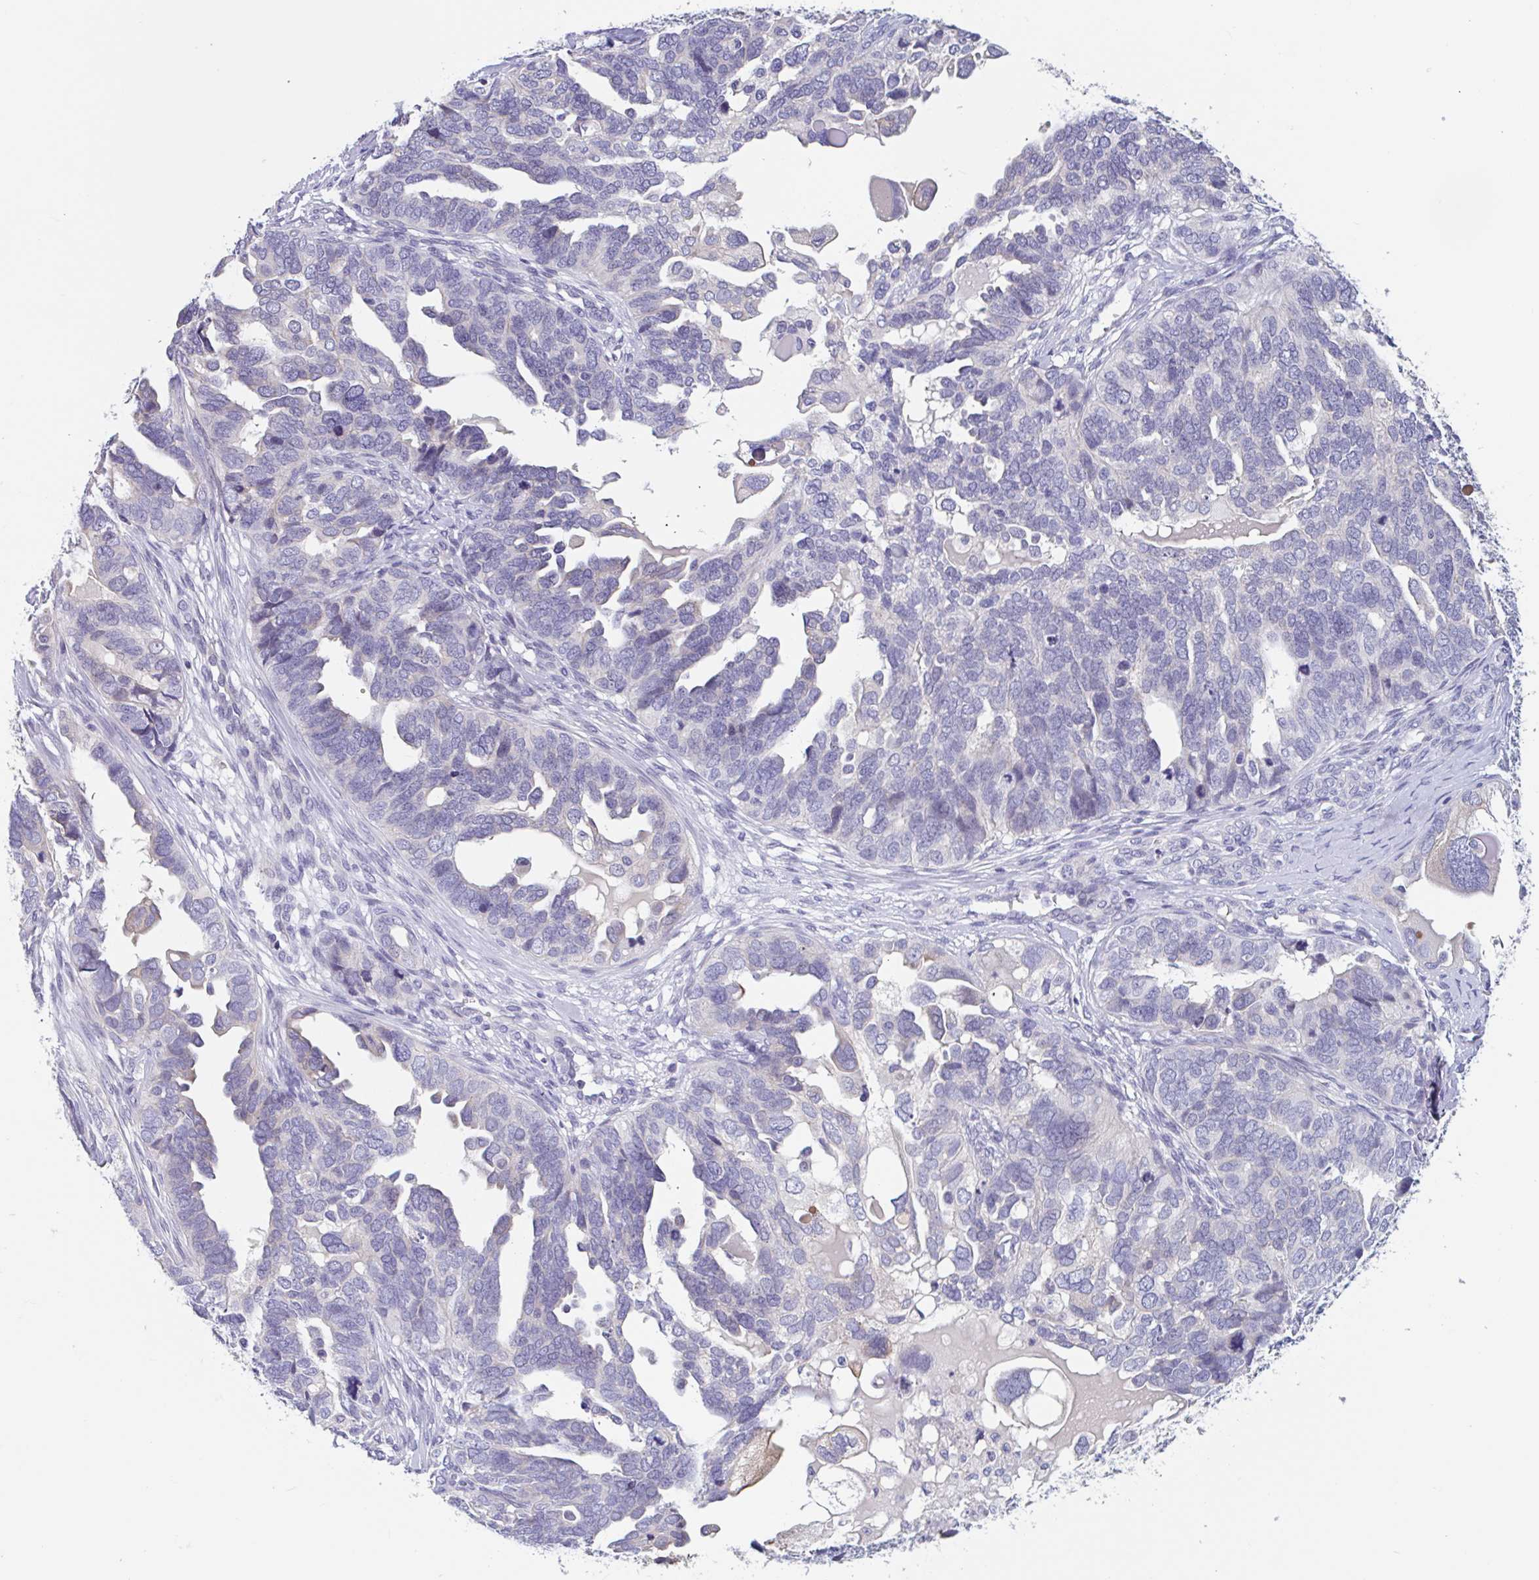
{"staining": {"intensity": "negative", "quantity": "none", "location": "none"}, "tissue": "ovarian cancer", "cell_type": "Tumor cells", "image_type": "cancer", "snomed": [{"axis": "morphology", "description": "Cystadenocarcinoma, serous, NOS"}, {"axis": "topography", "description": "Ovary"}], "caption": "High magnification brightfield microscopy of ovarian cancer (serous cystadenocarcinoma) stained with DAB (3,3'-diaminobenzidine) (brown) and counterstained with hematoxylin (blue): tumor cells show no significant positivity.", "gene": "UNKL", "patient": {"sex": "female", "age": 51}}